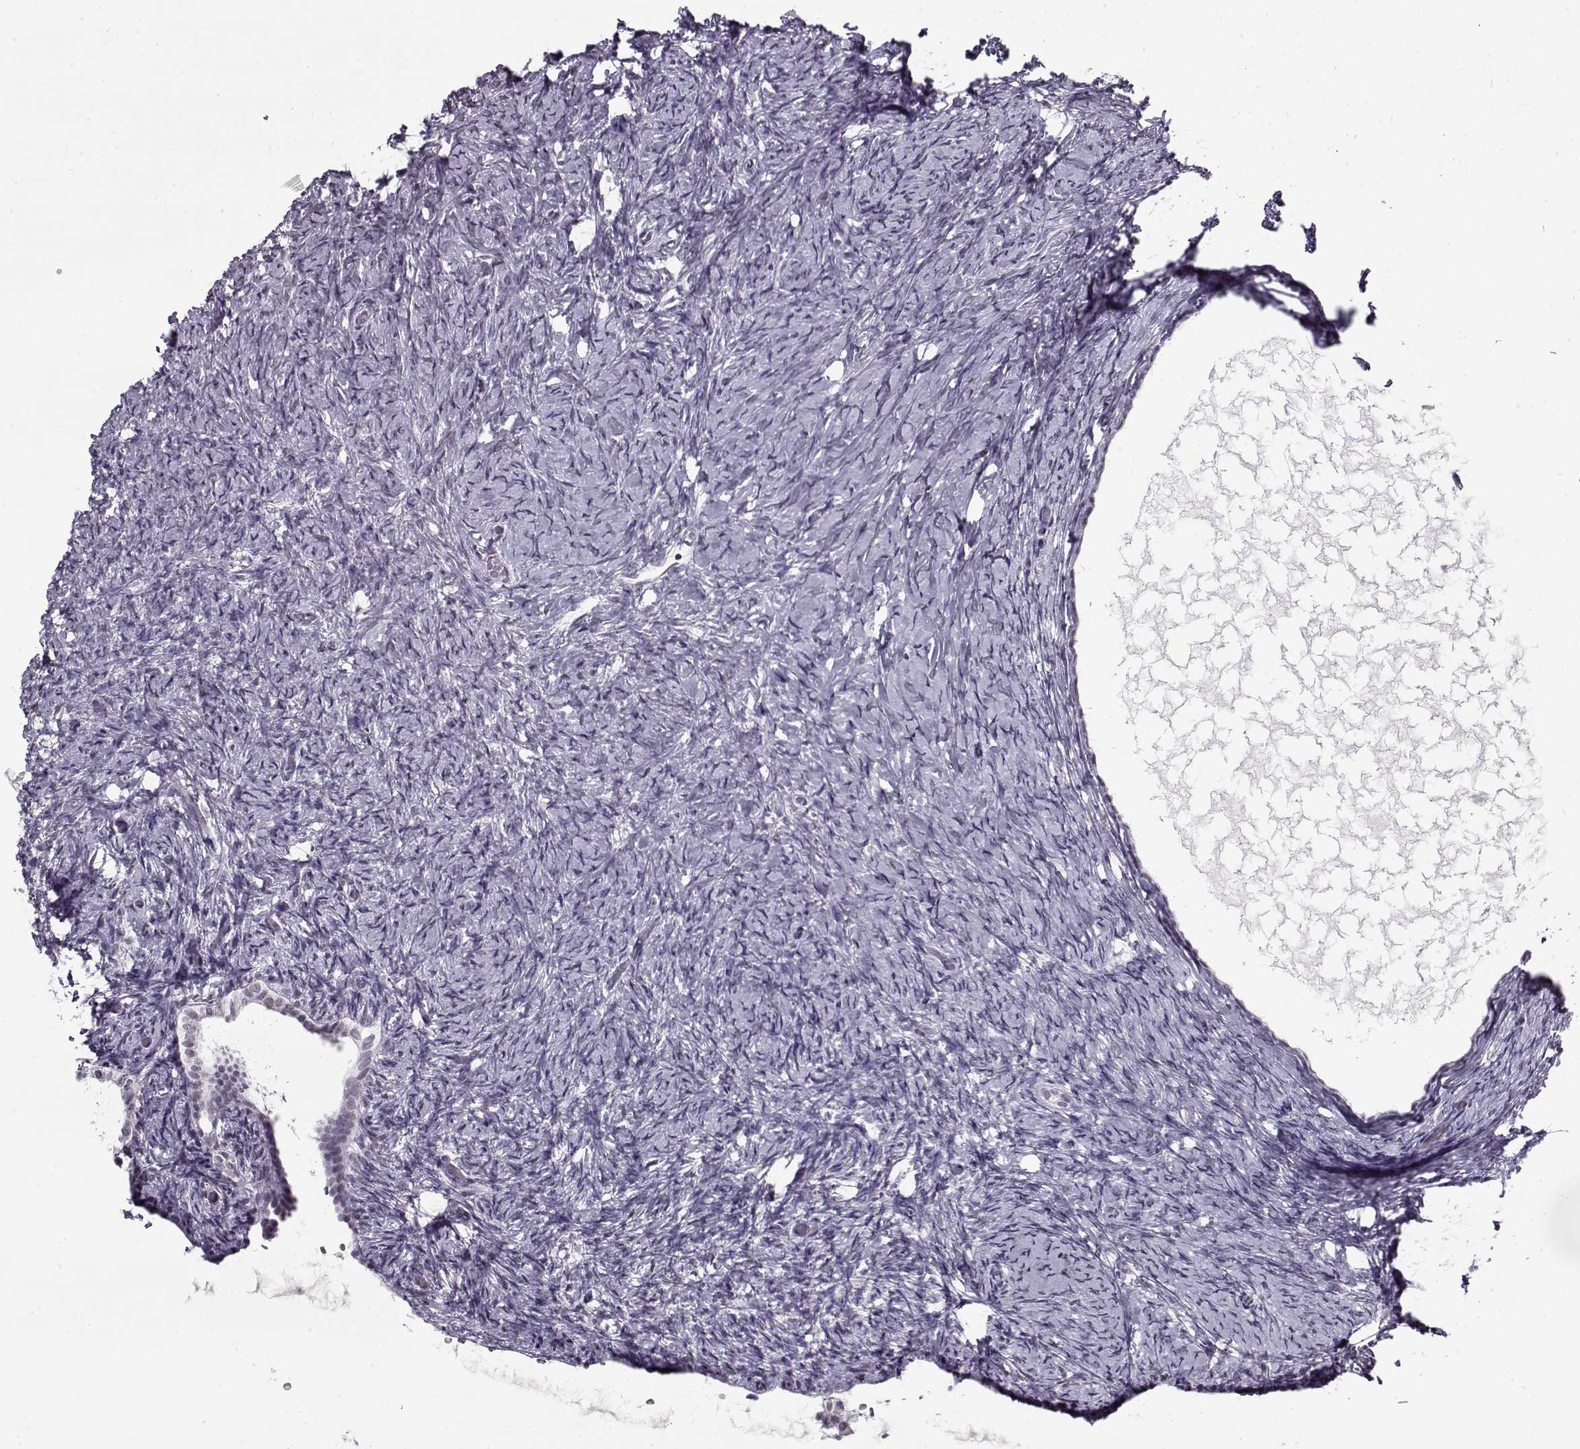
{"staining": {"intensity": "negative", "quantity": "none", "location": "none"}, "tissue": "ovary", "cell_type": "Ovarian stroma cells", "image_type": "normal", "snomed": [{"axis": "morphology", "description": "Normal tissue, NOS"}, {"axis": "topography", "description": "Ovary"}], "caption": "A high-resolution photomicrograph shows immunohistochemistry staining of normal ovary, which reveals no significant positivity in ovarian stroma cells.", "gene": "PRMT8", "patient": {"sex": "female", "age": 39}}